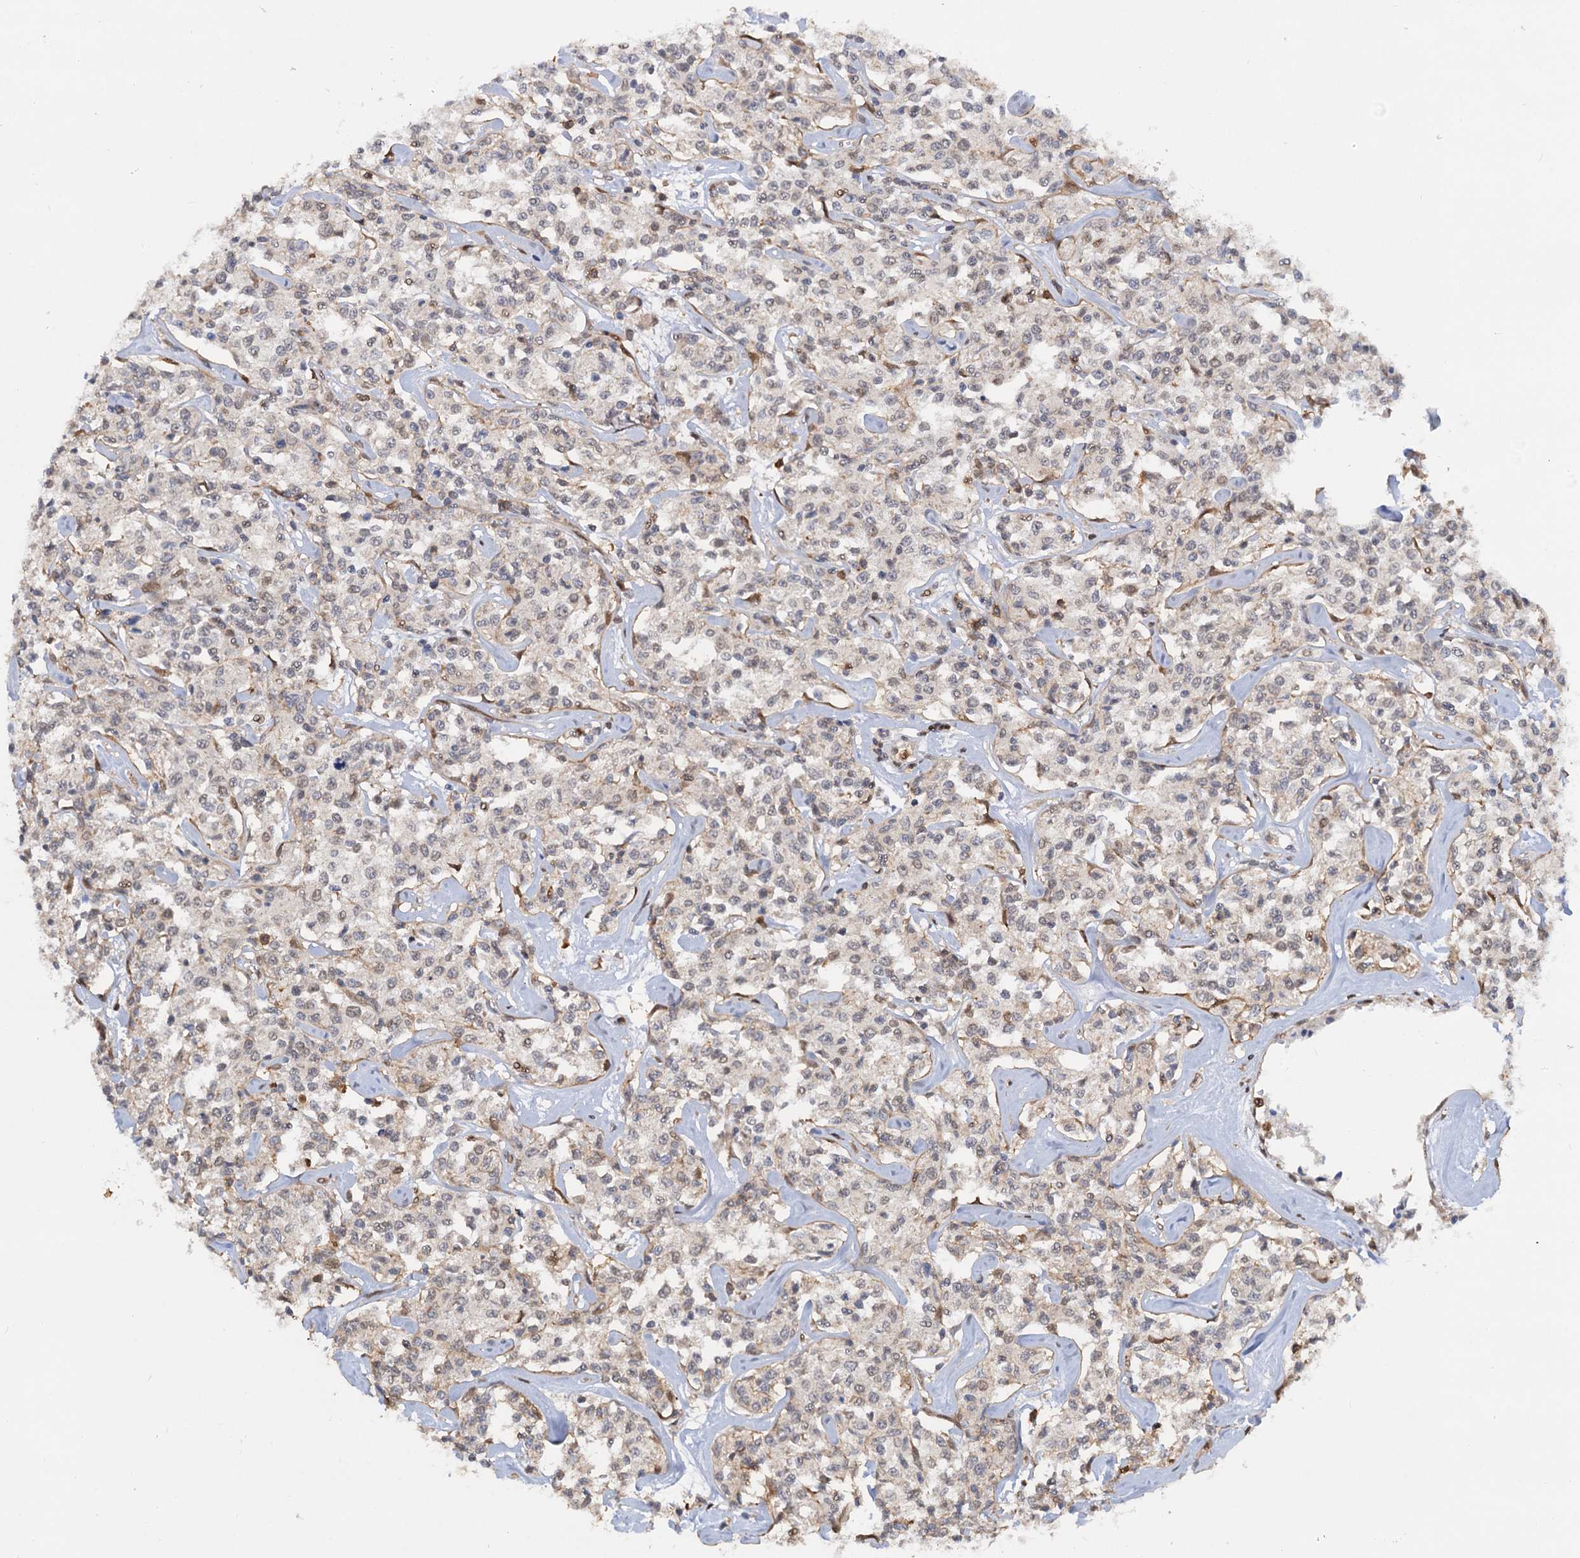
{"staining": {"intensity": "weak", "quantity": "25%-75%", "location": "nuclear"}, "tissue": "lymphoma", "cell_type": "Tumor cells", "image_type": "cancer", "snomed": [{"axis": "morphology", "description": "Malignant lymphoma, non-Hodgkin's type, Low grade"}, {"axis": "topography", "description": "Small intestine"}], "caption": "This is an image of immunohistochemistry (IHC) staining of malignant lymphoma, non-Hodgkin's type (low-grade), which shows weak positivity in the nuclear of tumor cells.", "gene": "ZNF609", "patient": {"sex": "female", "age": 59}}